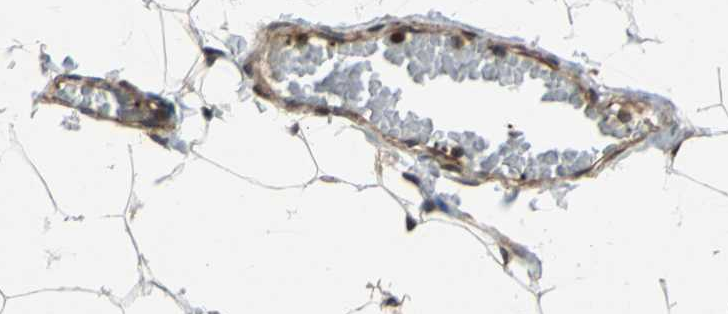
{"staining": {"intensity": "strong", "quantity": ">75%", "location": "cytoplasmic/membranous,nuclear"}, "tissue": "adipose tissue", "cell_type": "Adipocytes", "image_type": "normal", "snomed": [{"axis": "morphology", "description": "Normal tissue, NOS"}, {"axis": "topography", "description": "Soft tissue"}], "caption": "Human adipose tissue stained for a protein (brown) displays strong cytoplasmic/membranous,nuclear positive expression in about >75% of adipocytes.", "gene": "AATF", "patient": {"sex": "male", "age": 26}}